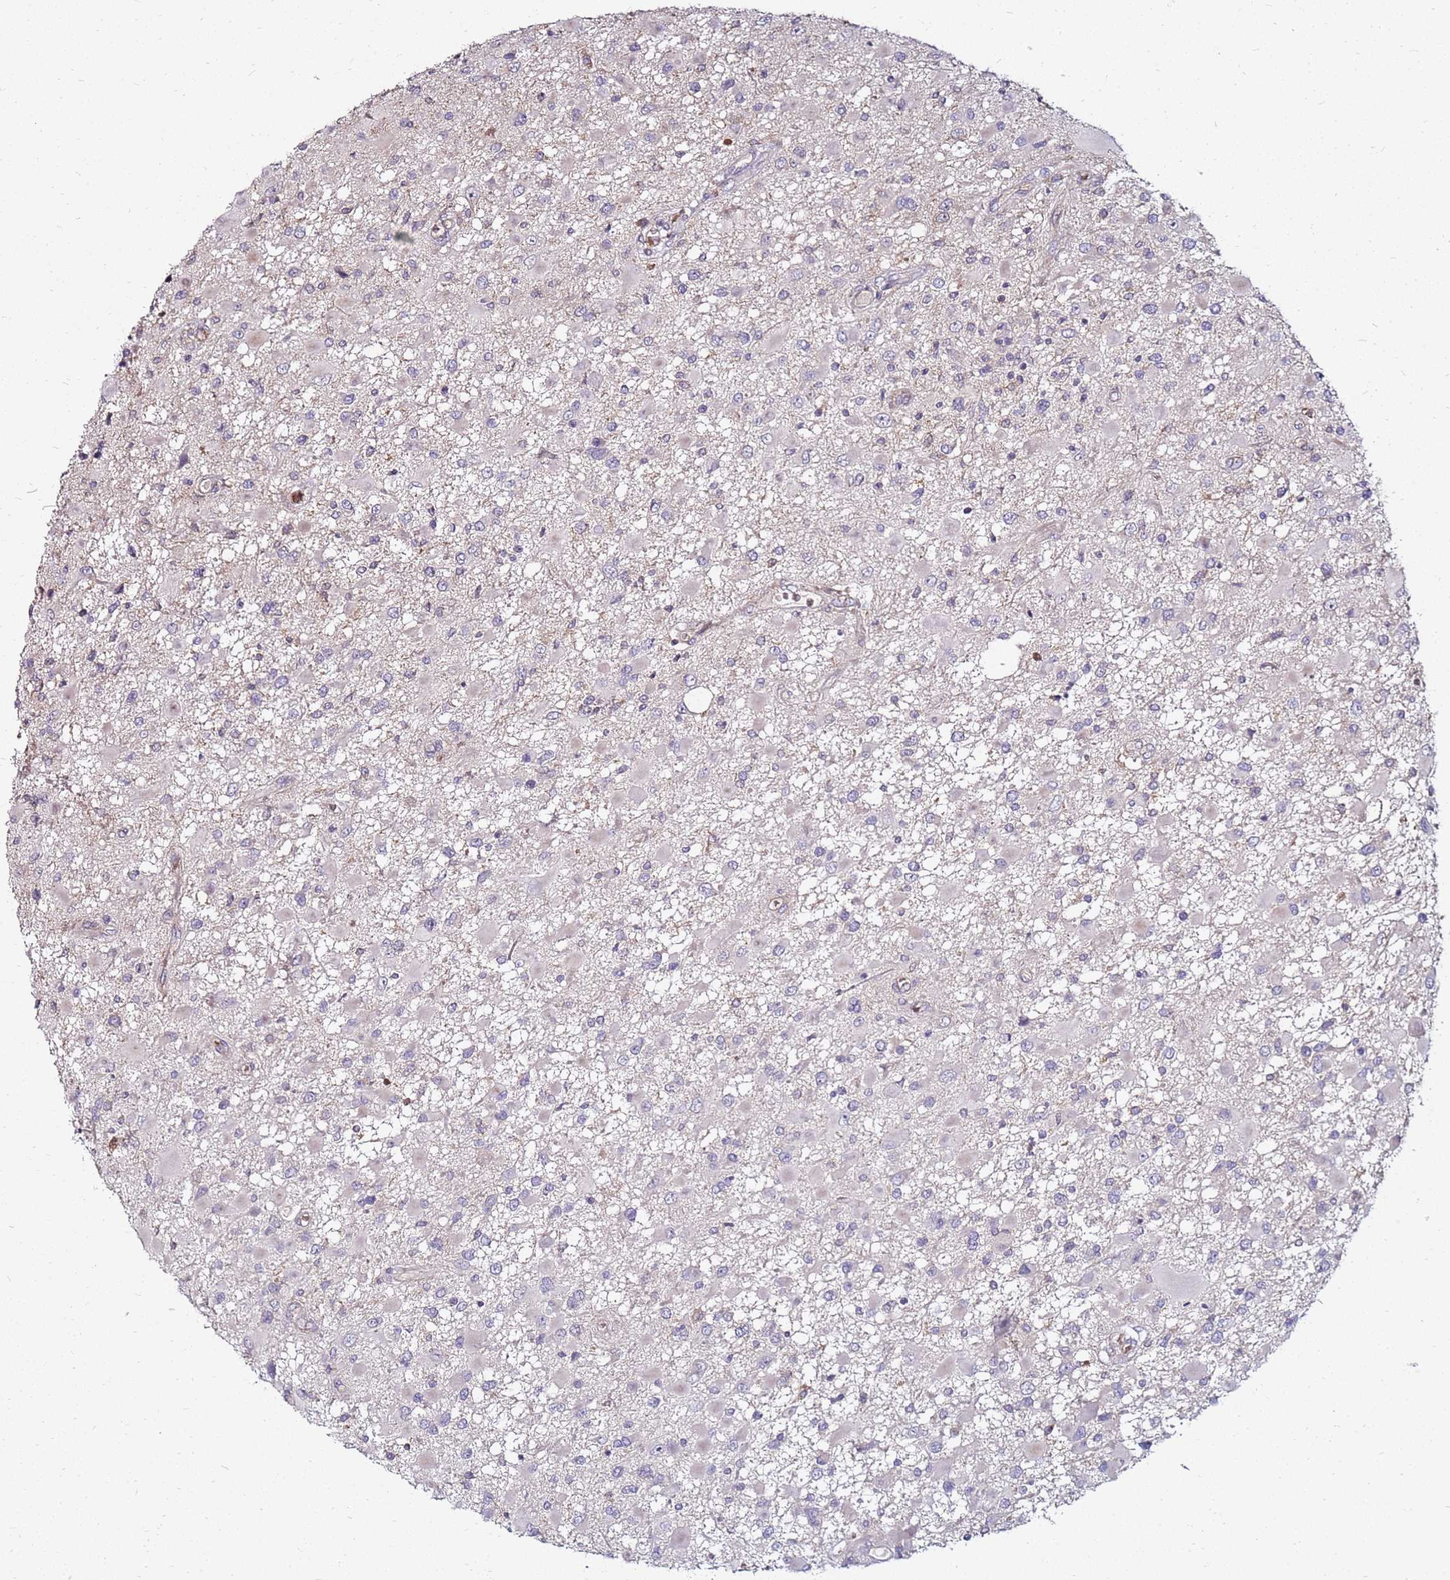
{"staining": {"intensity": "negative", "quantity": "none", "location": "none"}, "tissue": "glioma", "cell_type": "Tumor cells", "image_type": "cancer", "snomed": [{"axis": "morphology", "description": "Glioma, malignant, High grade"}, {"axis": "topography", "description": "Brain"}], "caption": "IHC of glioma exhibits no positivity in tumor cells. Nuclei are stained in blue.", "gene": "RNF11", "patient": {"sex": "male", "age": 53}}